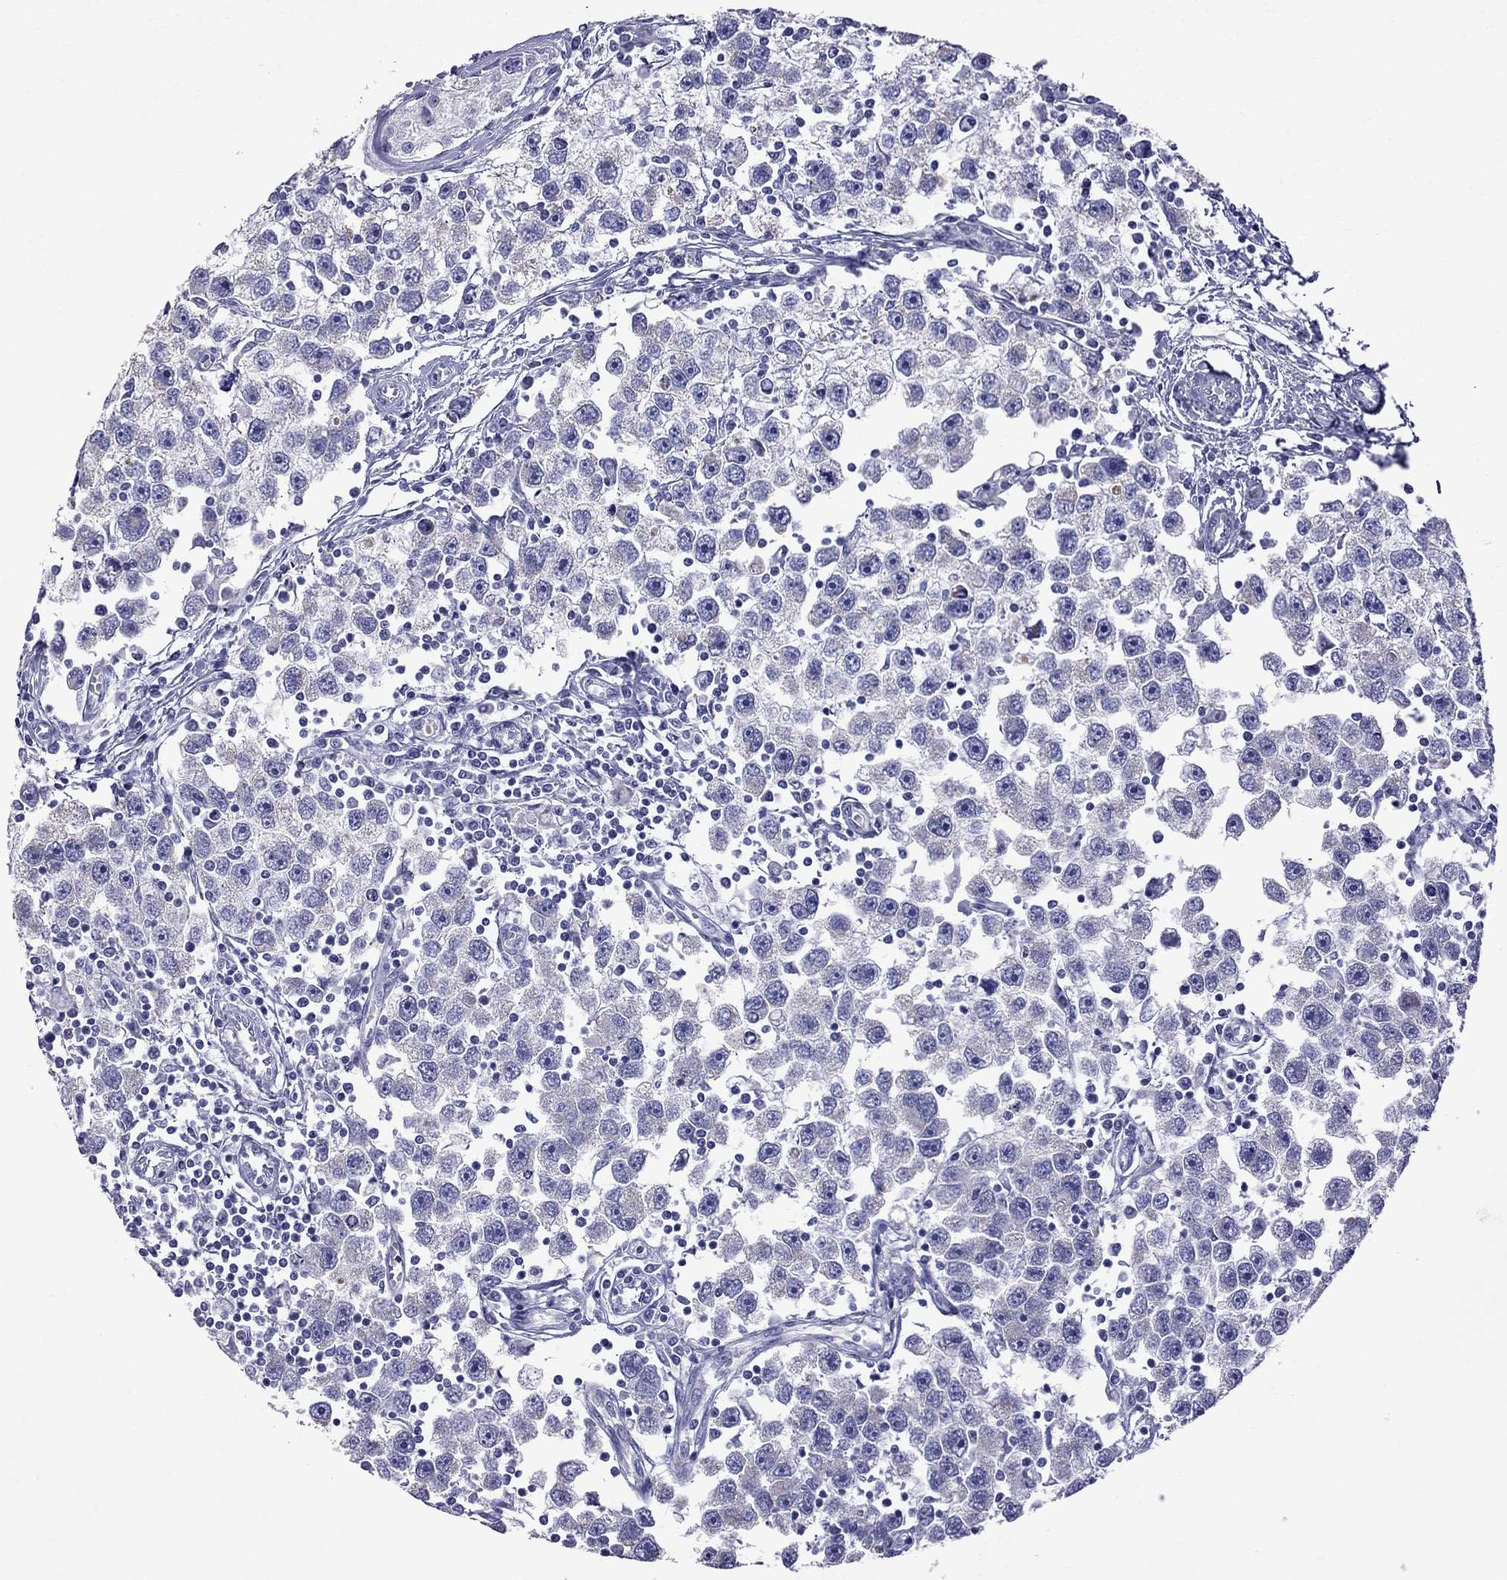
{"staining": {"intensity": "negative", "quantity": "none", "location": "none"}, "tissue": "testis cancer", "cell_type": "Tumor cells", "image_type": "cancer", "snomed": [{"axis": "morphology", "description": "Seminoma, NOS"}, {"axis": "topography", "description": "Testis"}], "caption": "IHC image of testis cancer stained for a protein (brown), which exhibits no expression in tumor cells. (DAB IHC, high magnification).", "gene": "TTLL13", "patient": {"sex": "male", "age": 30}}